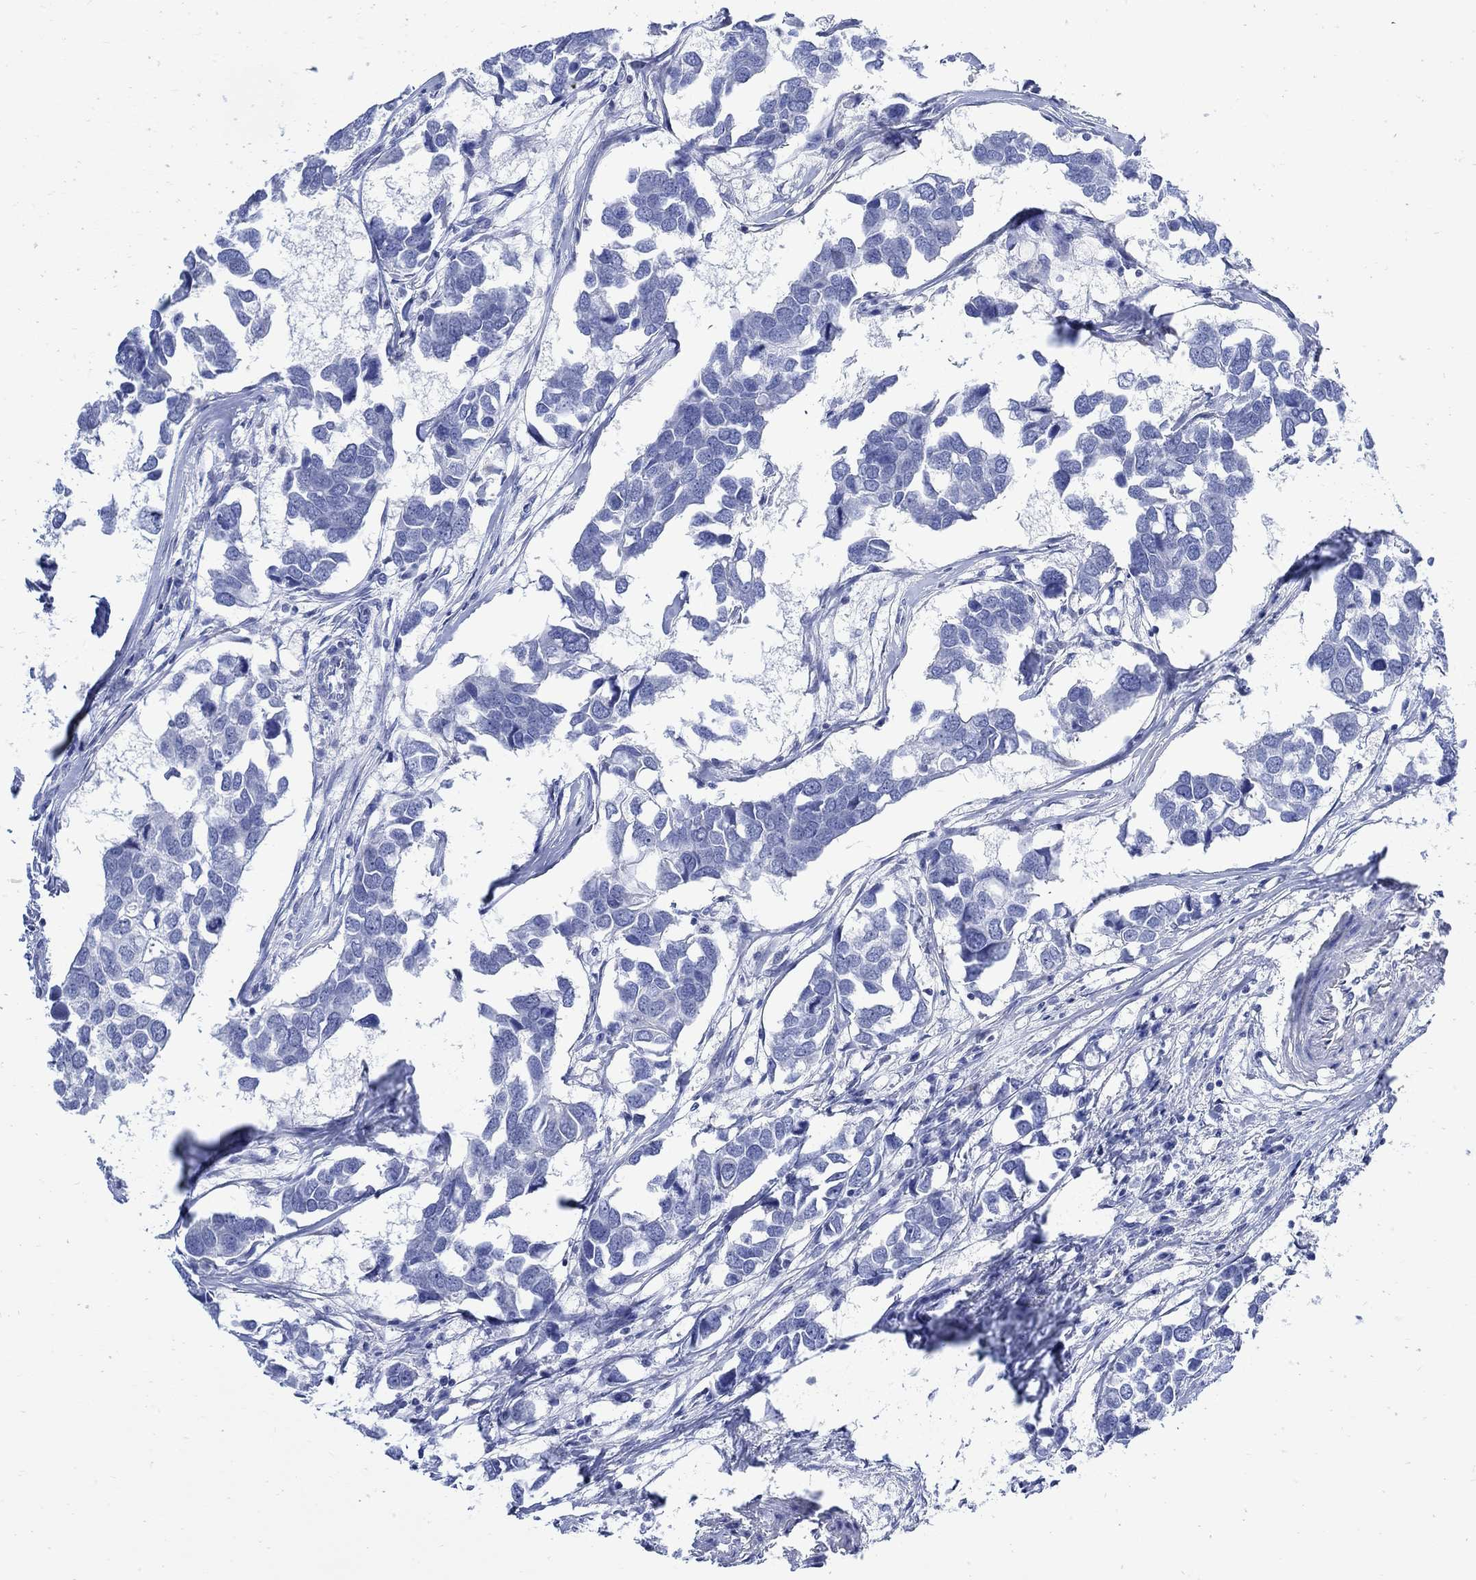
{"staining": {"intensity": "negative", "quantity": "none", "location": "none"}, "tissue": "breast cancer", "cell_type": "Tumor cells", "image_type": "cancer", "snomed": [{"axis": "morphology", "description": "Duct carcinoma"}, {"axis": "topography", "description": "Breast"}], "caption": "DAB (3,3'-diaminobenzidine) immunohistochemical staining of human breast intraductal carcinoma reveals no significant expression in tumor cells.", "gene": "CPLX2", "patient": {"sex": "female", "age": 83}}